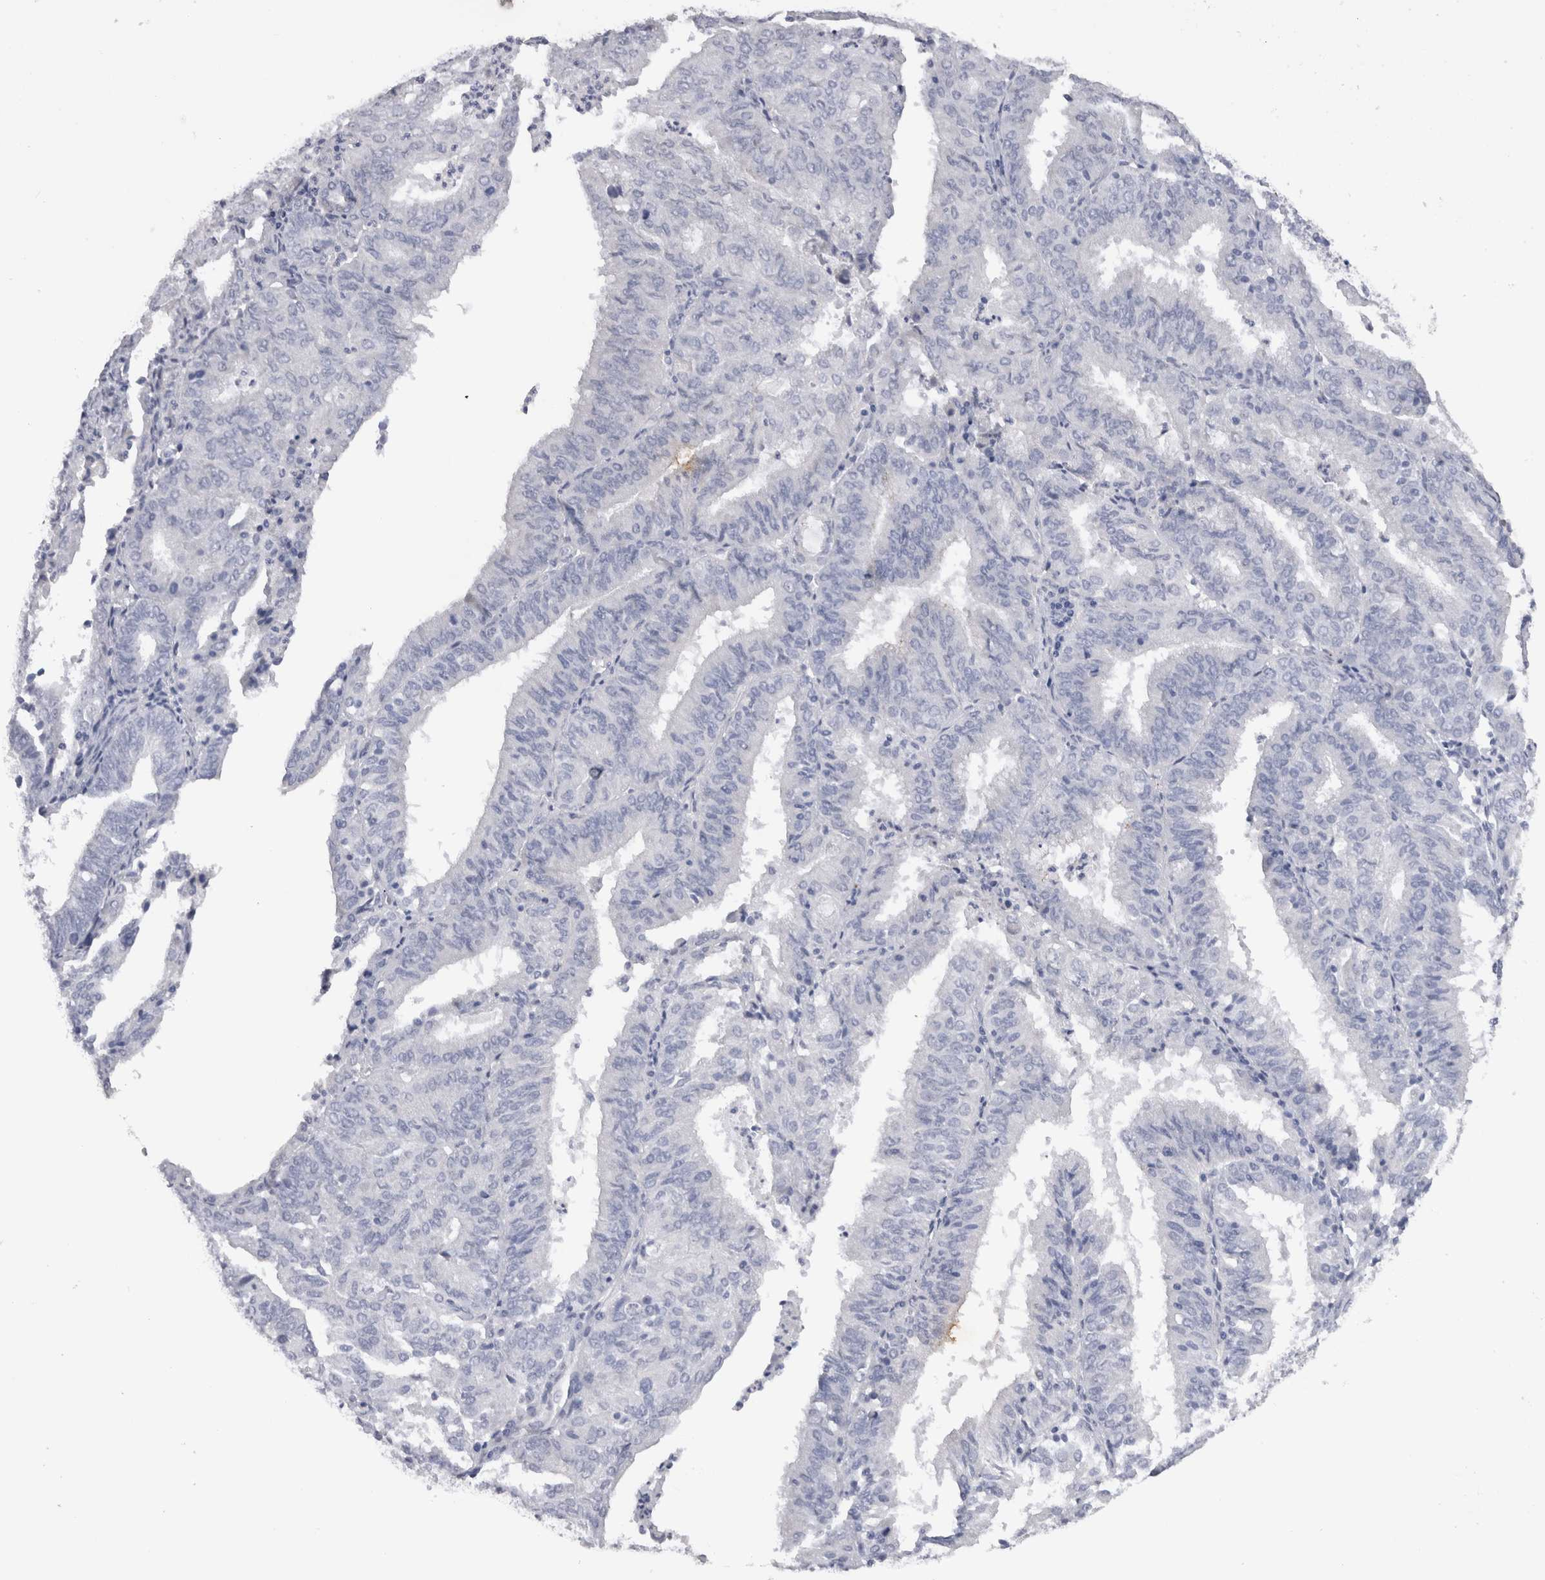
{"staining": {"intensity": "negative", "quantity": "none", "location": "none"}, "tissue": "endometrial cancer", "cell_type": "Tumor cells", "image_type": "cancer", "snomed": [{"axis": "morphology", "description": "Adenocarcinoma, NOS"}, {"axis": "topography", "description": "Uterus"}], "caption": "Immunohistochemistry (IHC) of endometrial cancer (adenocarcinoma) shows no expression in tumor cells.", "gene": "CDH6", "patient": {"sex": "female", "age": 60}}